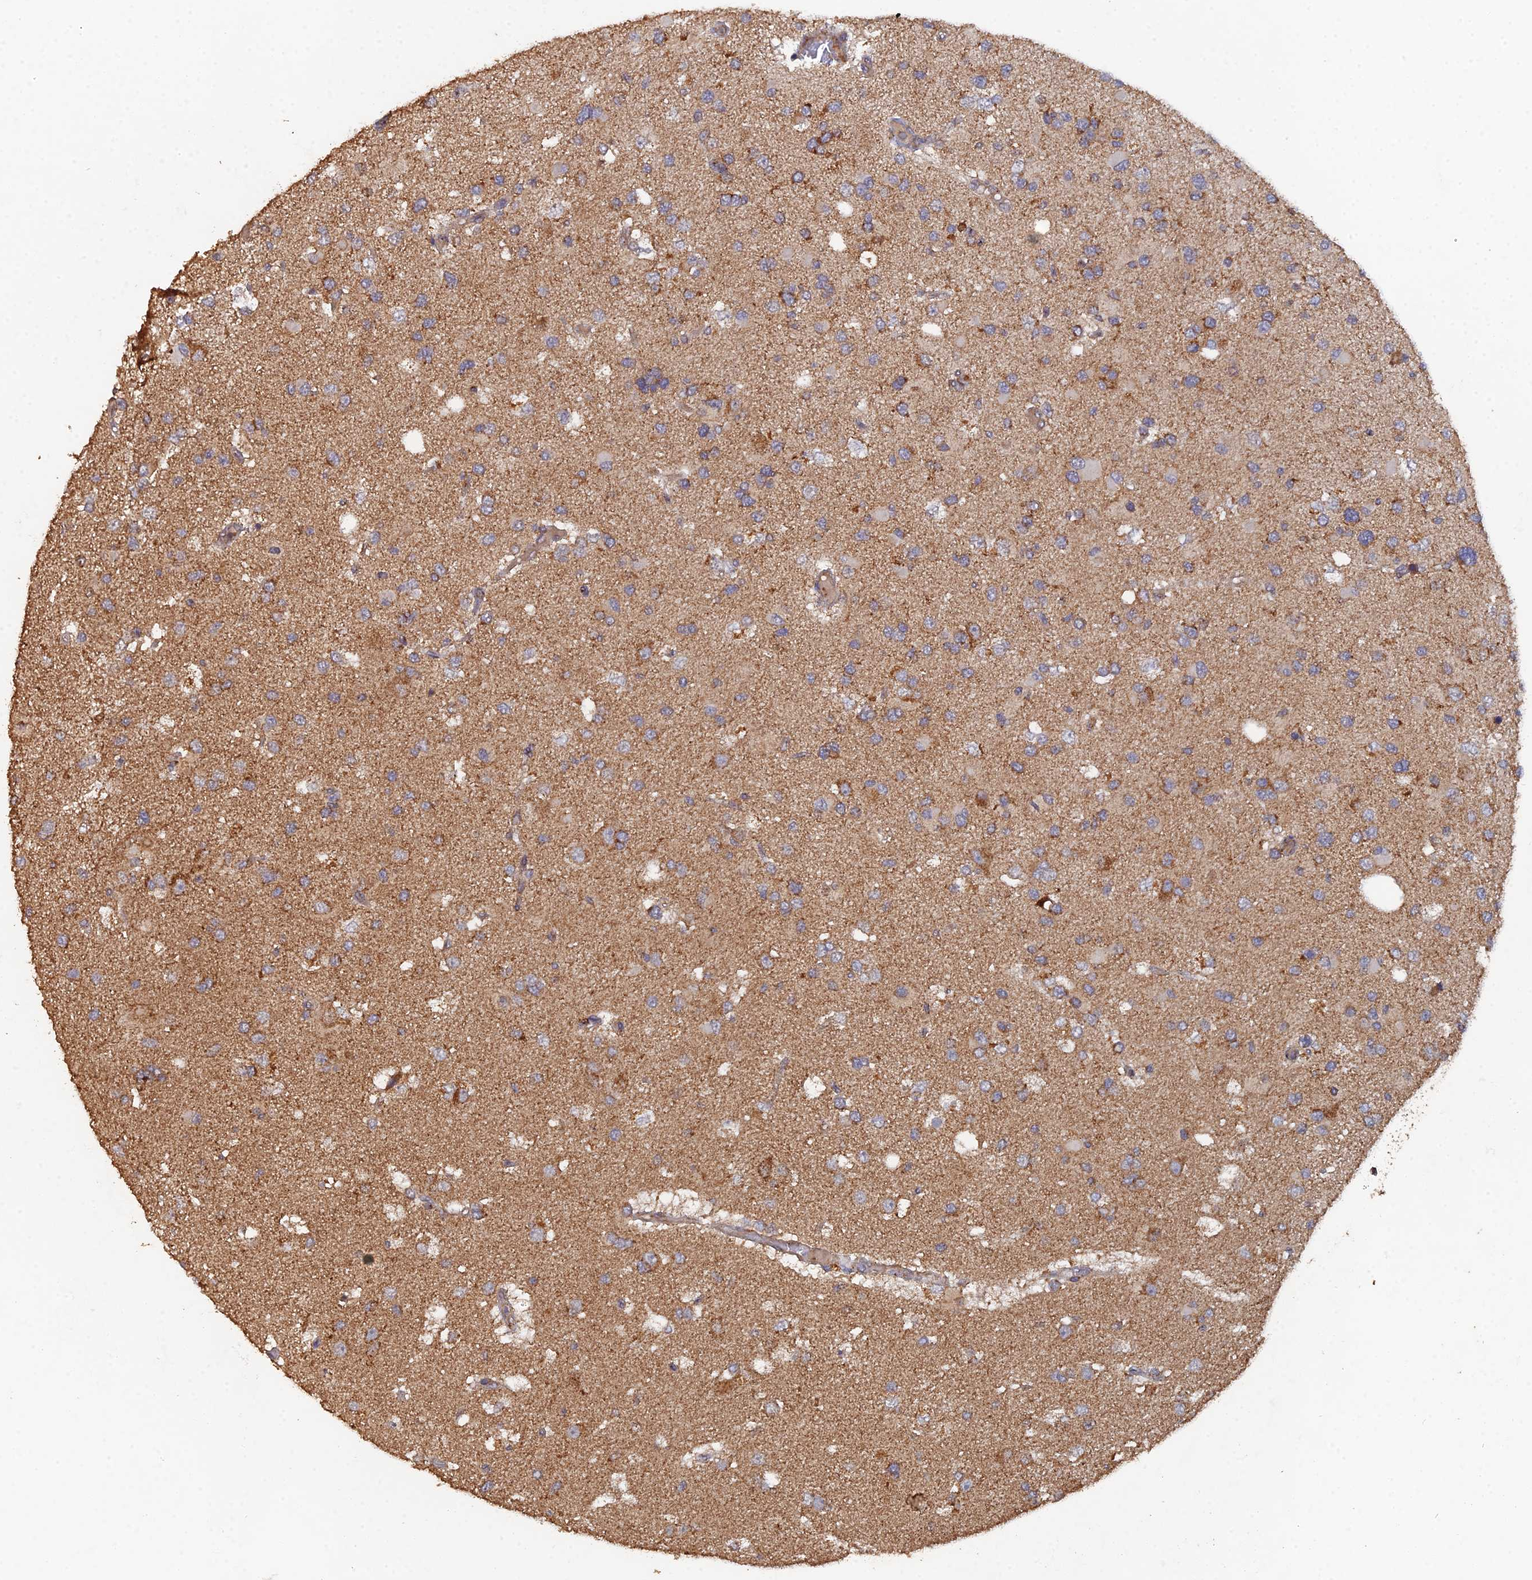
{"staining": {"intensity": "moderate", "quantity": ">75%", "location": "cytoplasmic/membranous"}, "tissue": "glioma", "cell_type": "Tumor cells", "image_type": "cancer", "snomed": [{"axis": "morphology", "description": "Glioma, malignant, High grade"}, {"axis": "topography", "description": "Brain"}], "caption": "A histopathology image of human glioma stained for a protein displays moderate cytoplasmic/membranous brown staining in tumor cells.", "gene": "SPANXN4", "patient": {"sex": "male", "age": 53}}